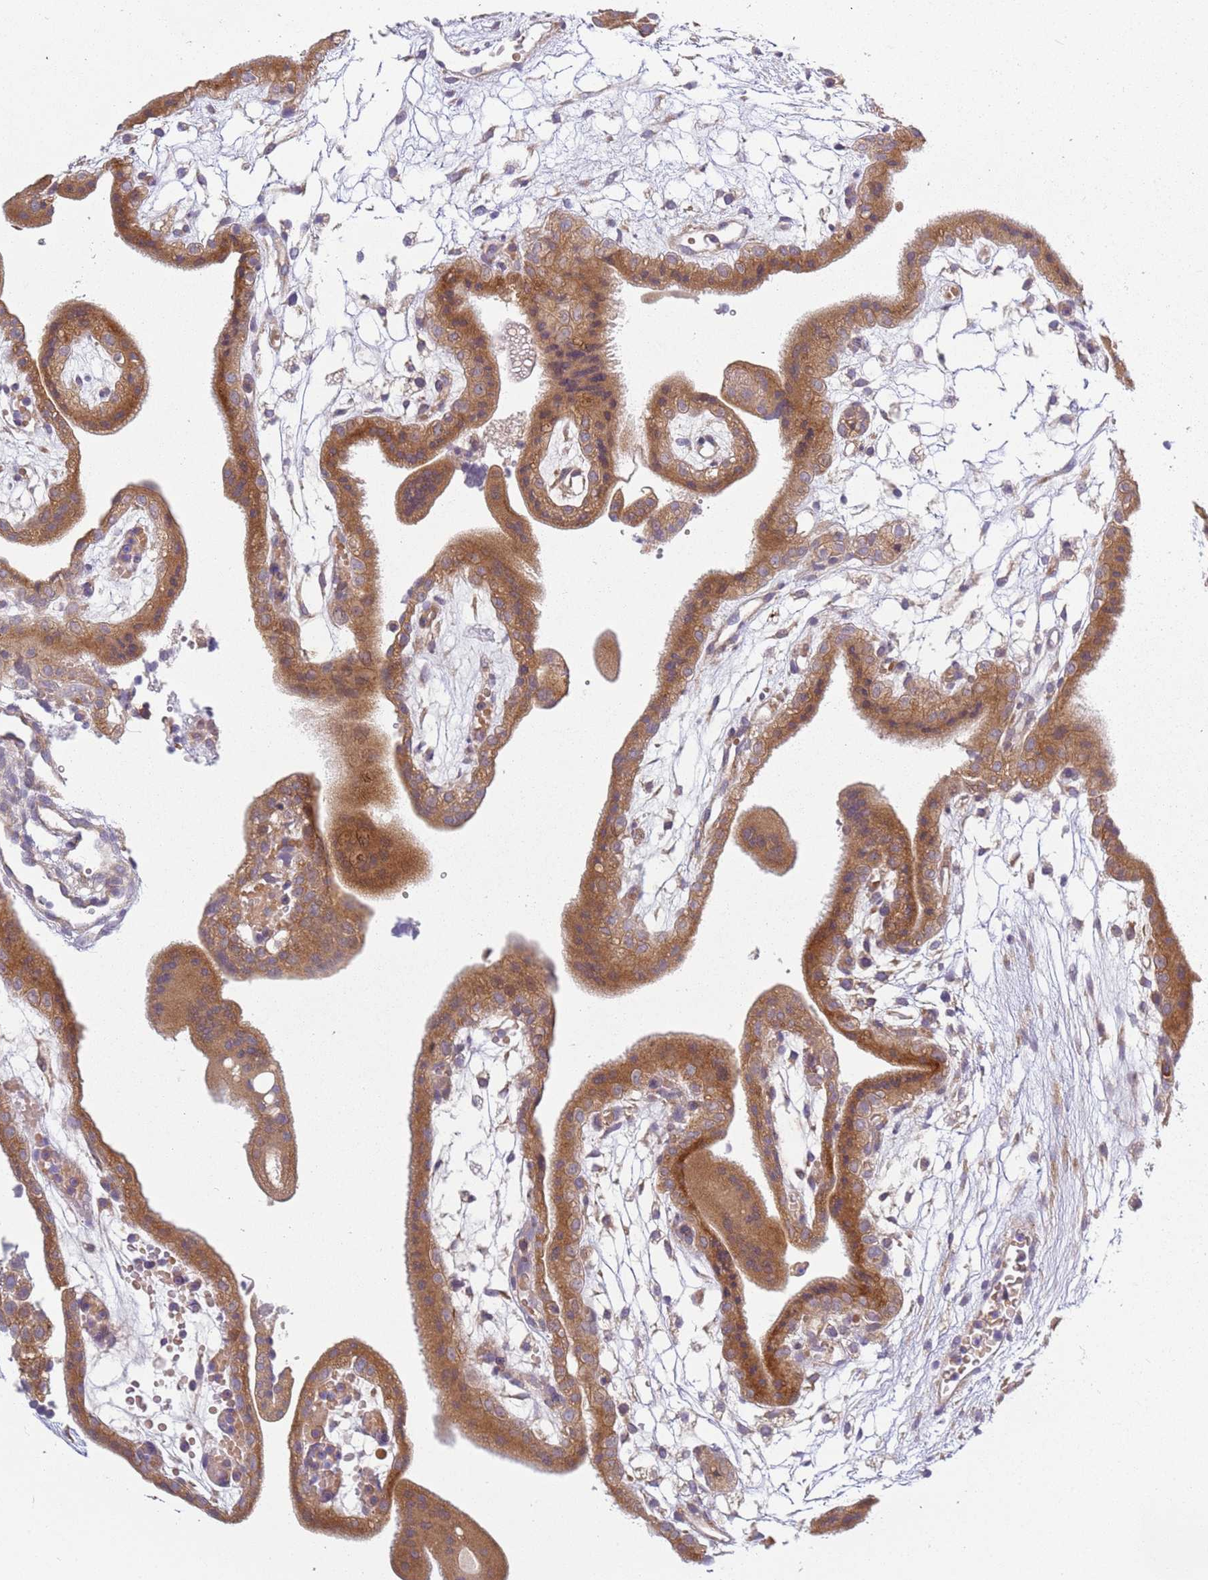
{"staining": {"intensity": "moderate", "quantity": "25%-75%", "location": "cytoplasmic/membranous"}, "tissue": "placenta", "cell_type": "Decidual cells", "image_type": "normal", "snomed": [{"axis": "morphology", "description": "Normal tissue, NOS"}, {"axis": "topography", "description": "Placenta"}], "caption": "A medium amount of moderate cytoplasmic/membranous expression is present in approximately 25%-75% of decidual cells in benign placenta. (Stains: DAB in brown, nuclei in blue, Microscopy: brightfield microscopy at high magnification).", "gene": "RPS28", "patient": {"sex": "female", "age": 18}}